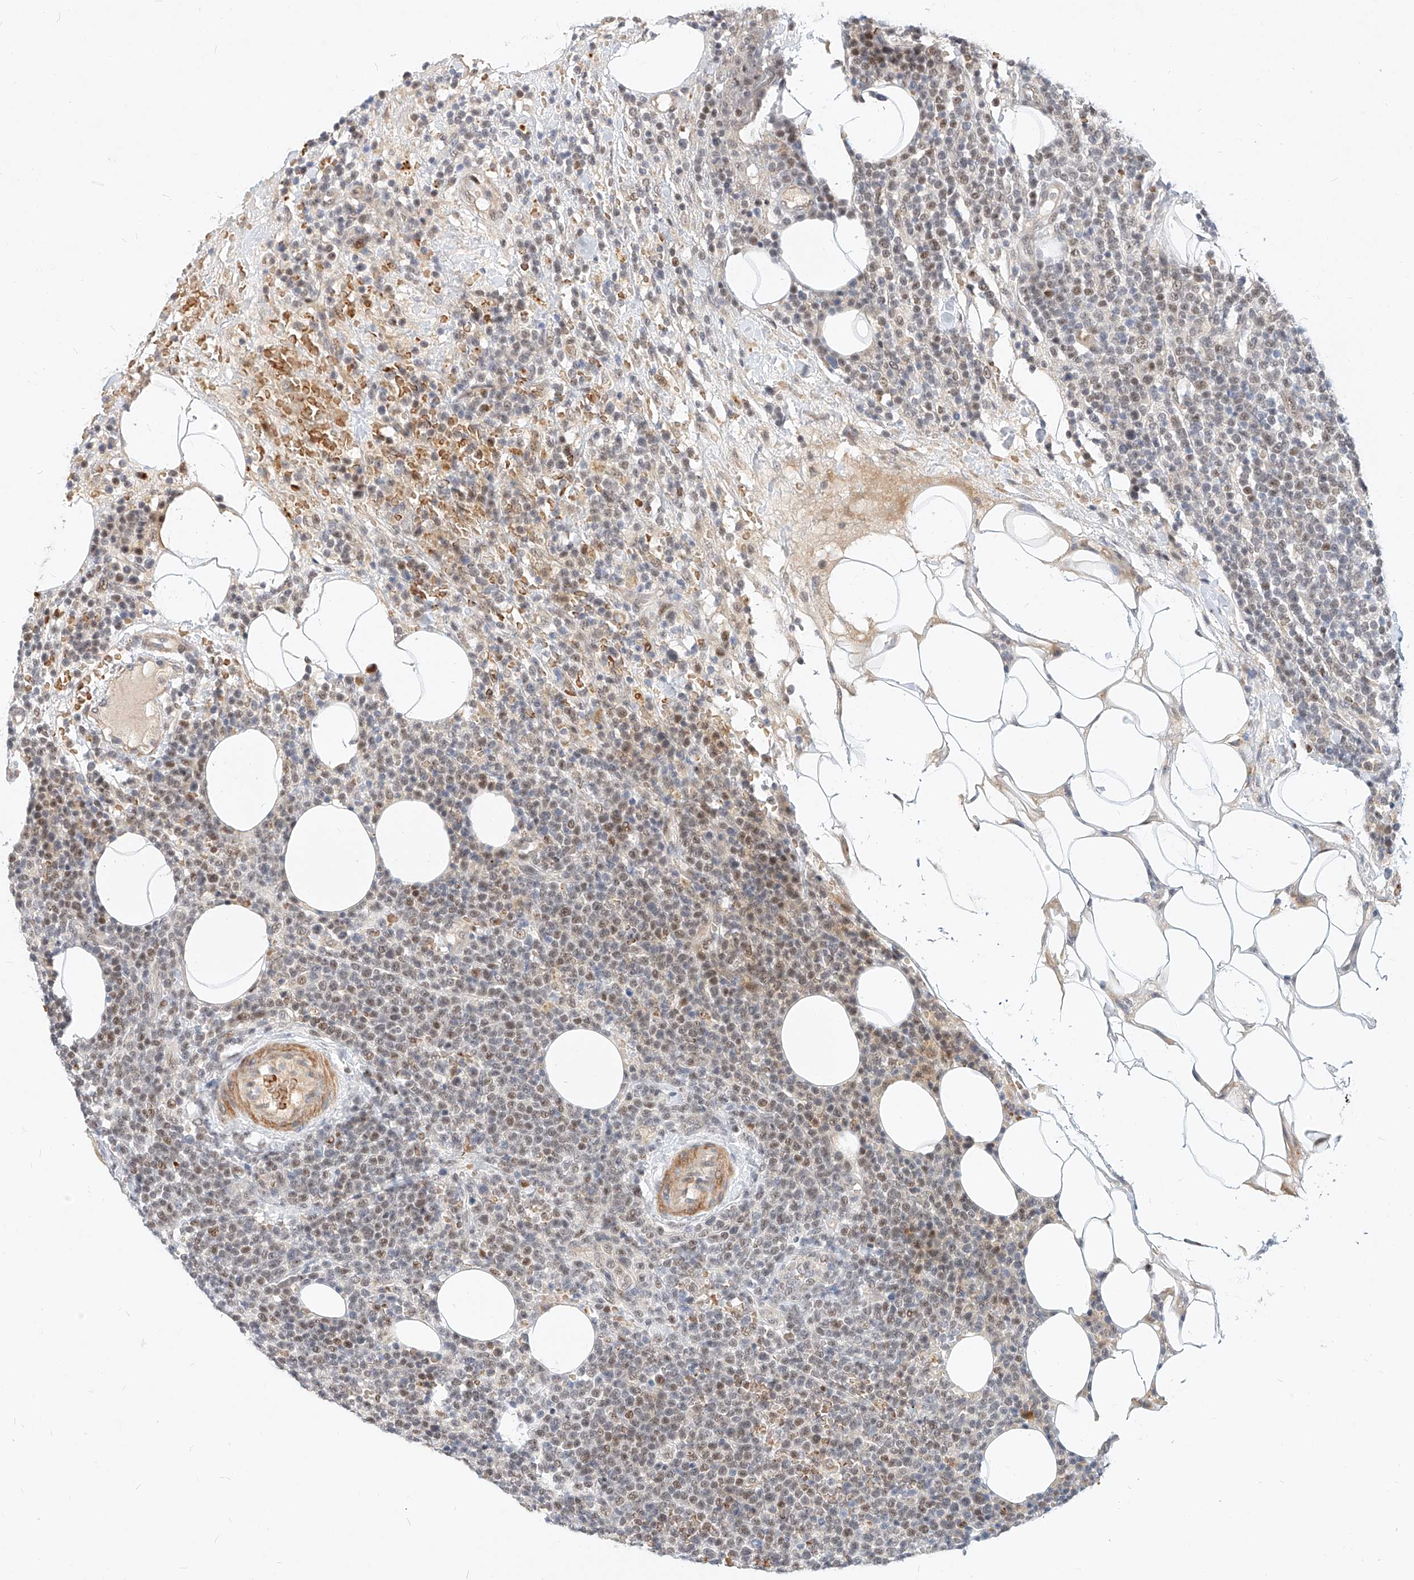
{"staining": {"intensity": "weak", "quantity": ">75%", "location": "nuclear"}, "tissue": "lymphoma", "cell_type": "Tumor cells", "image_type": "cancer", "snomed": [{"axis": "morphology", "description": "Malignant lymphoma, non-Hodgkin's type, High grade"}, {"axis": "topography", "description": "Lymph node"}], "caption": "Protein staining shows weak nuclear positivity in about >75% of tumor cells in malignant lymphoma, non-Hodgkin's type (high-grade).", "gene": "CBX8", "patient": {"sex": "male", "age": 61}}